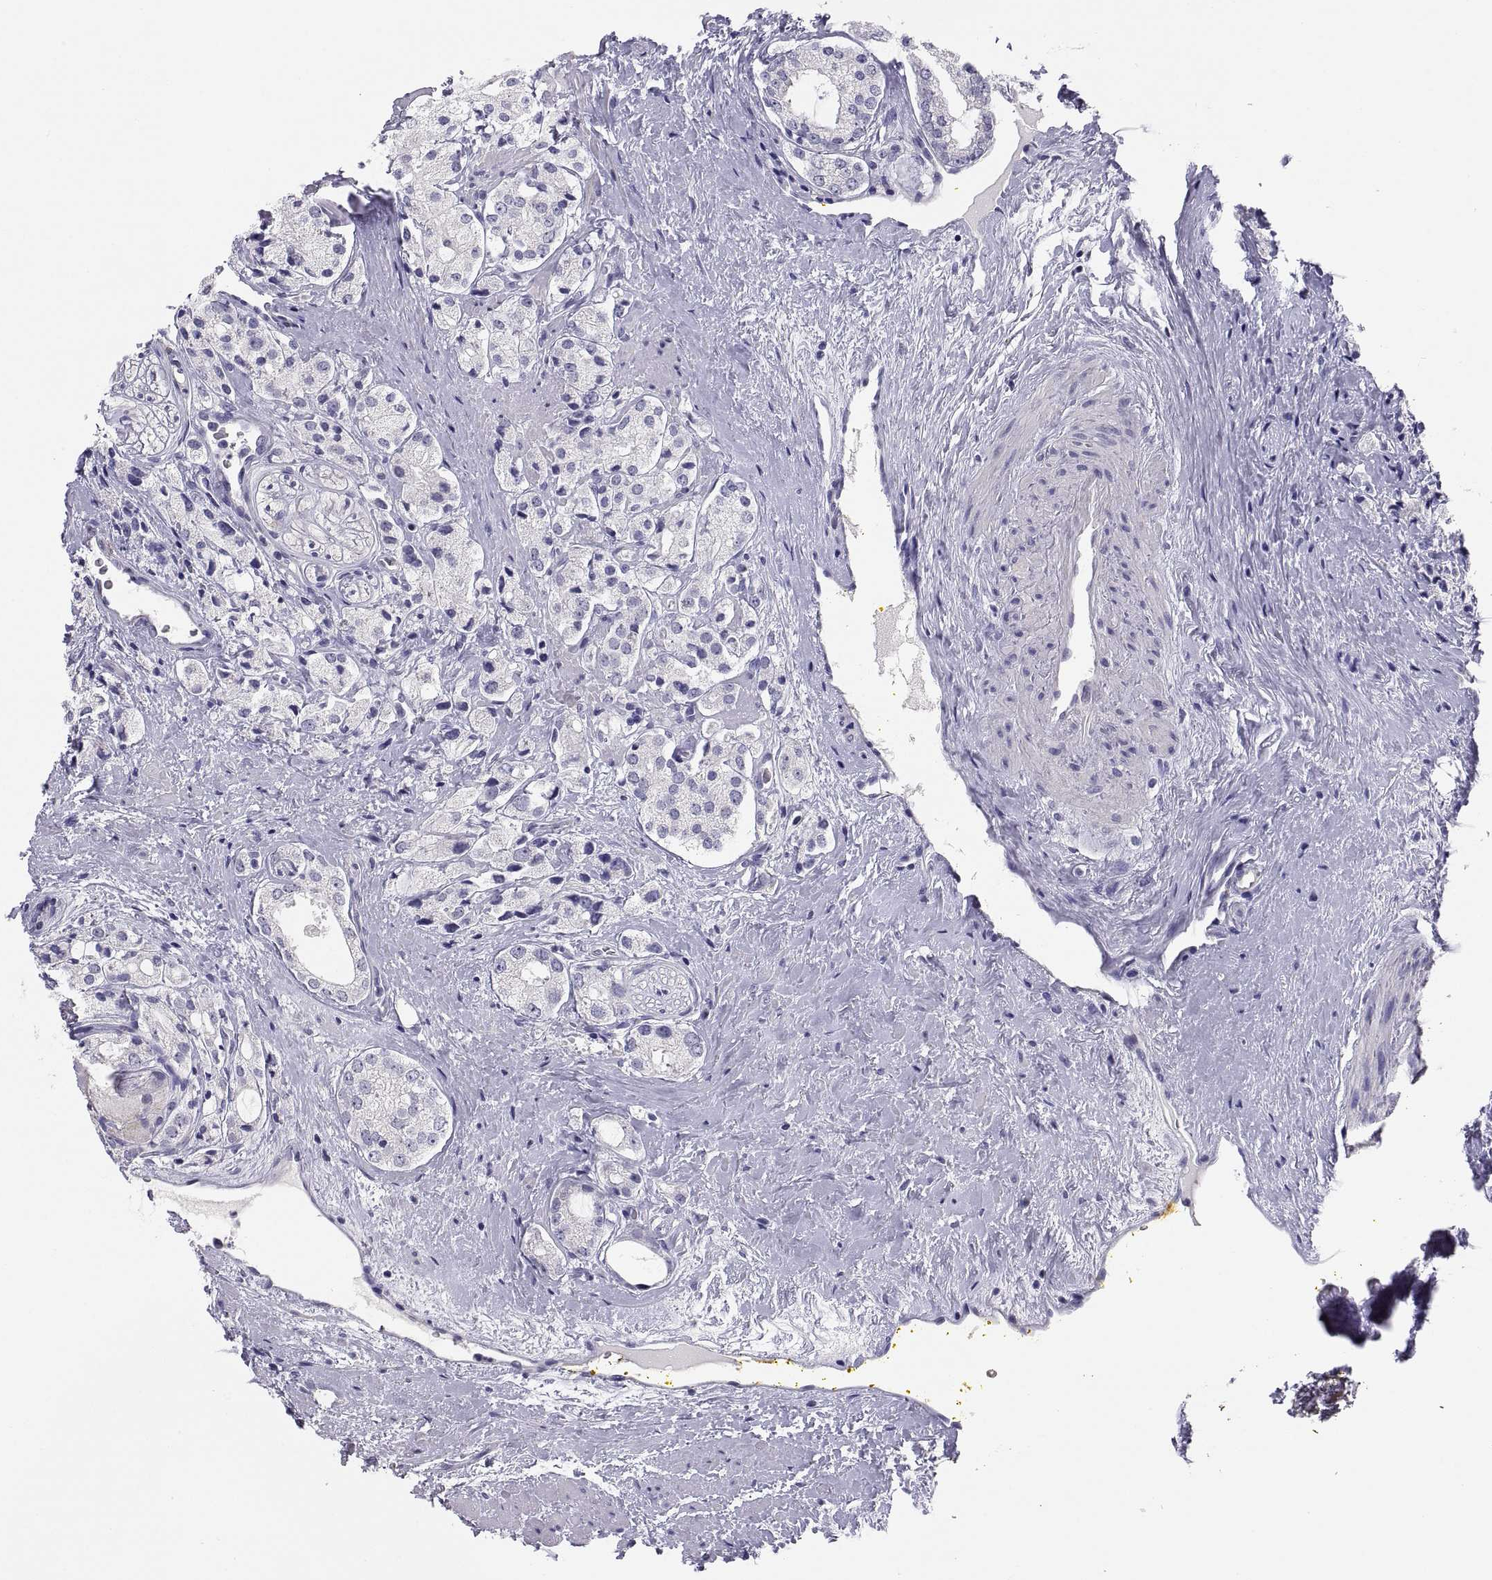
{"staining": {"intensity": "negative", "quantity": "none", "location": "none"}, "tissue": "prostate cancer", "cell_type": "Tumor cells", "image_type": "cancer", "snomed": [{"axis": "morphology", "description": "Adenocarcinoma, NOS"}, {"axis": "topography", "description": "Prostate"}], "caption": "Image shows no protein staining in tumor cells of adenocarcinoma (prostate) tissue.", "gene": "STRC", "patient": {"sex": "male", "age": 66}}